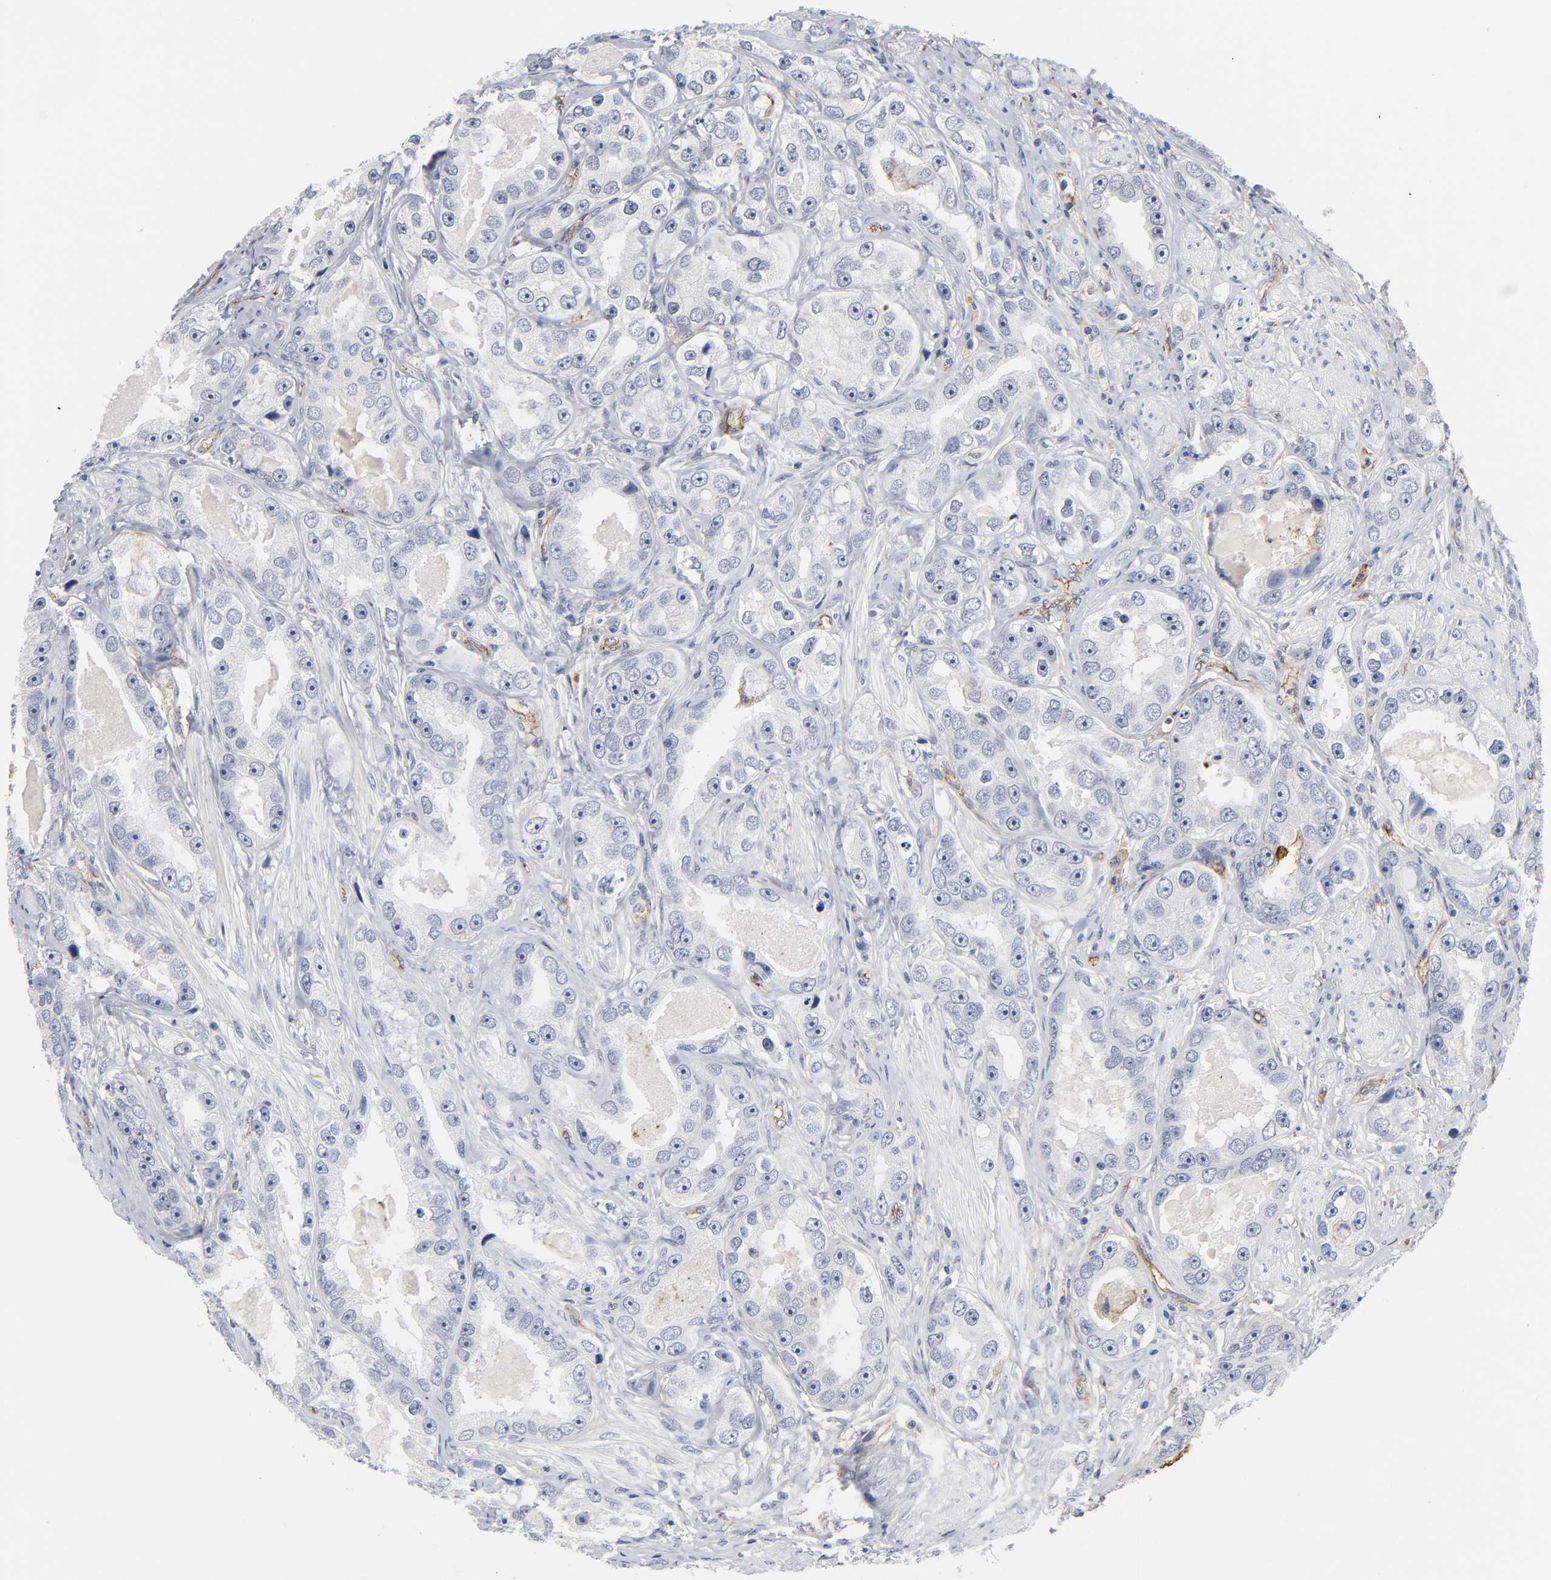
{"staining": {"intensity": "negative", "quantity": "none", "location": "none"}, "tissue": "prostate cancer", "cell_type": "Tumor cells", "image_type": "cancer", "snomed": [{"axis": "morphology", "description": "Adenocarcinoma, High grade"}, {"axis": "topography", "description": "Prostate"}], "caption": "A histopathology image of human high-grade adenocarcinoma (prostate) is negative for staining in tumor cells. (DAB (3,3'-diaminobenzidine) IHC visualized using brightfield microscopy, high magnification).", "gene": "ICAM1", "patient": {"sex": "male", "age": 63}}